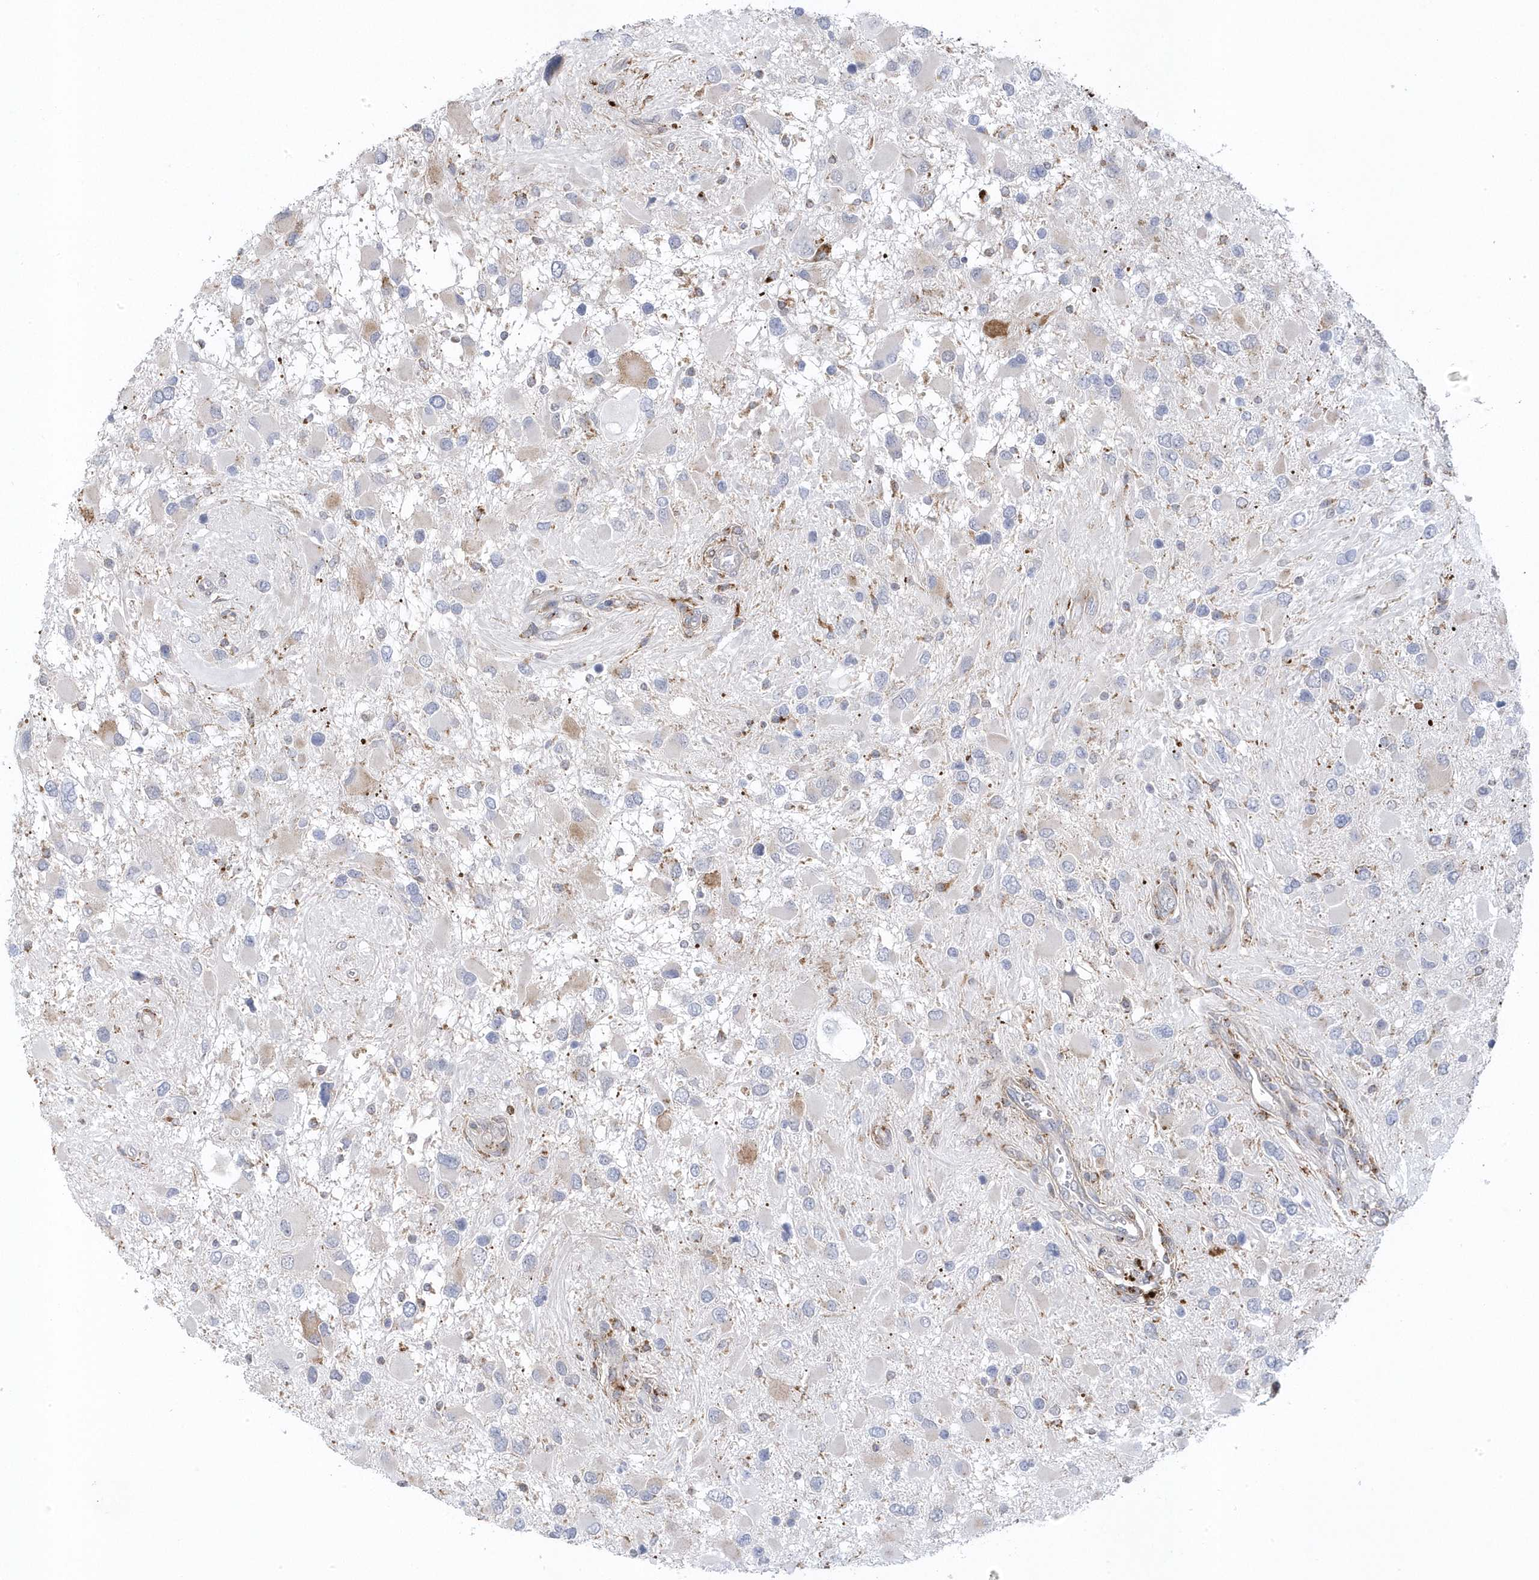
{"staining": {"intensity": "negative", "quantity": "none", "location": "none"}, "tissue": "glioma", "cell_type": "Tumor cells", "image_type": "cancer", "snomed": [{"axis": "morphology", "description": "Glioma, malignant, High grade"}, {"axis": "topography", "description": "Brain"}], "caption": "High power microscopy image of an immunohistochemistry image of glioma, revealing no significant positivity in tumor cells.", "gene": "ANAPC1", "patient": {"sex": "male", "age": 53}}